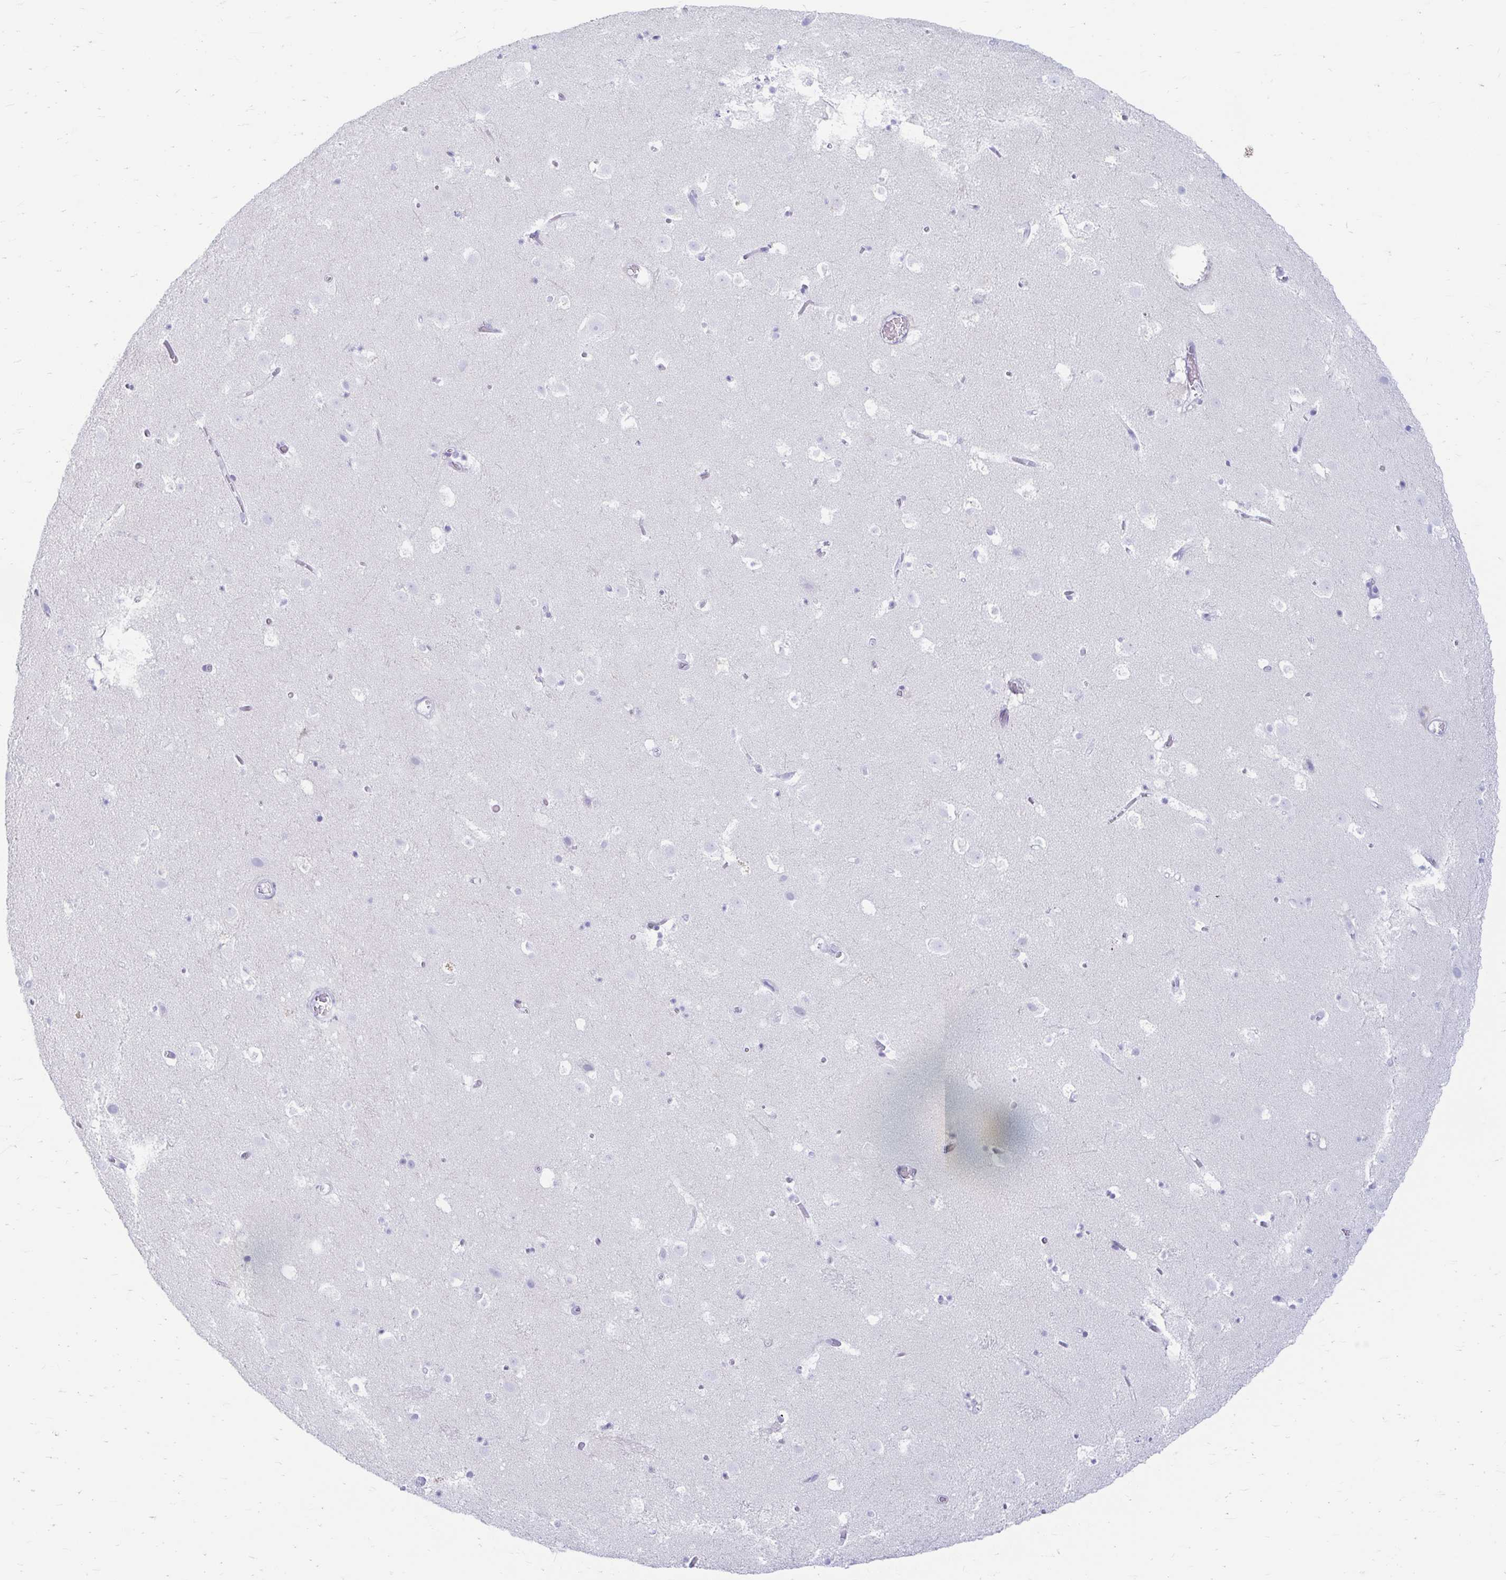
{"staining": {"intensity": "negative", "quantity": "none", "location": "none"}, "tissue": "caudate", "cell_type": "Glial cells", "image_type": "normal", "snomed": [{"axis": "morphology", "description": "Normal tissue, NOS"}, {"axis": "topography", "description": "Lateral ventricle wall"}], "caption": "Immunohistochemical staining of unremarkable human caudate exhibits no significant staining in glial cells. Nuclei are stained in blue.", "gene": "ERICH6", "patient": {"sex": "male", "age": 37}}